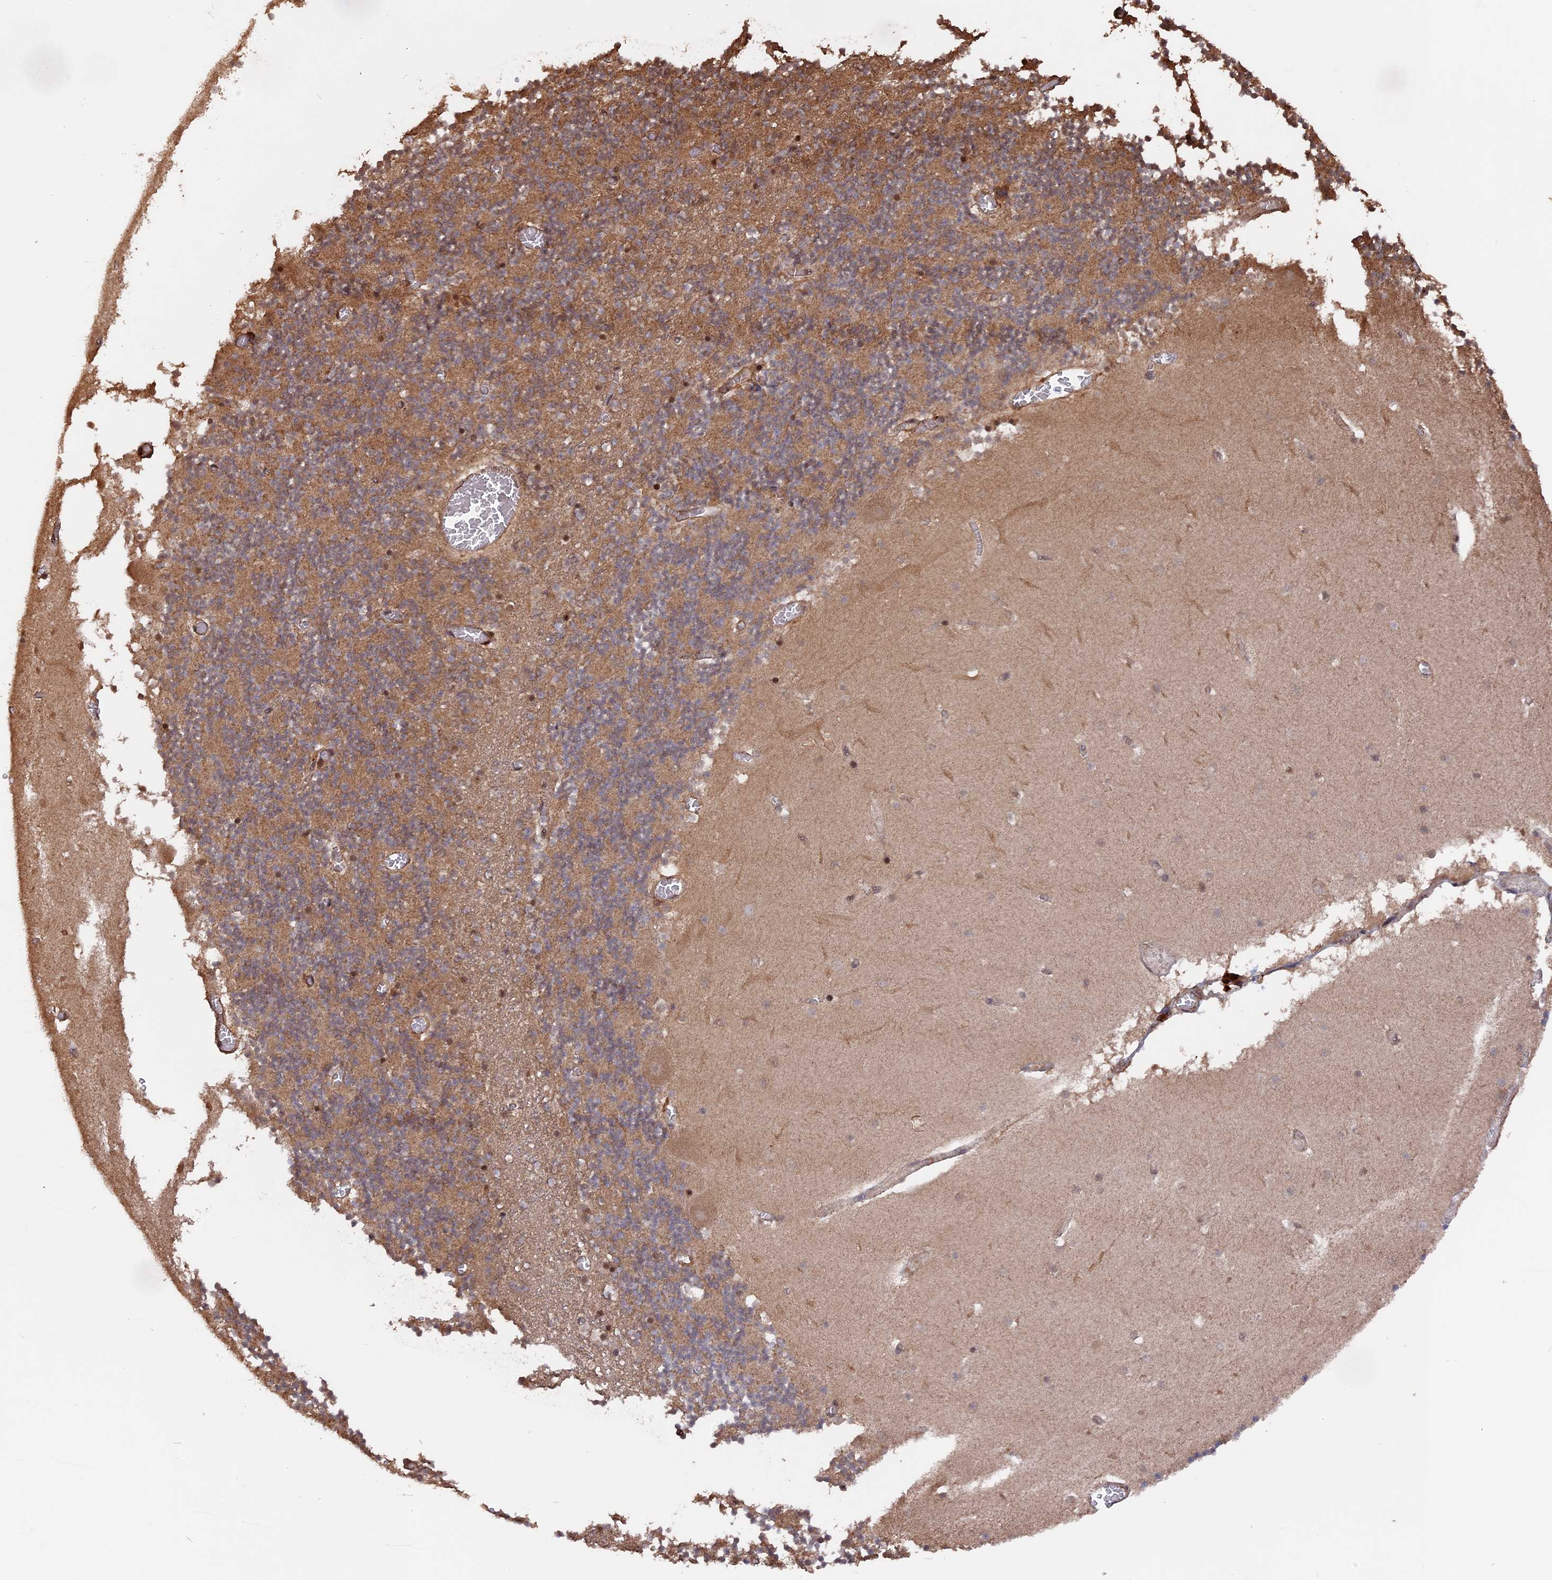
{"staining": {"intensity": "moderate", "quantity": "25%-75%", "location": "cytoplasmic/membranous"}, "tissue": "cerebellum", "cell_type": "Cells in granular layer", "image_type": "normal", "snomed": [{"axis": "morphology", "description": "Normal tissue, NOS"}, {"axis": "topography", "description": "Cerebellum"}], "caption": "Immunohistochemical staining of unremarkable cerebellum exhibits 25%-75% levels of moderate cytoplasmic/membranous protein positivity in approximately 25%-75% of cells in granular layer.", "gene": "TELO2", "patient": {"sex": "female", "age": 28}}